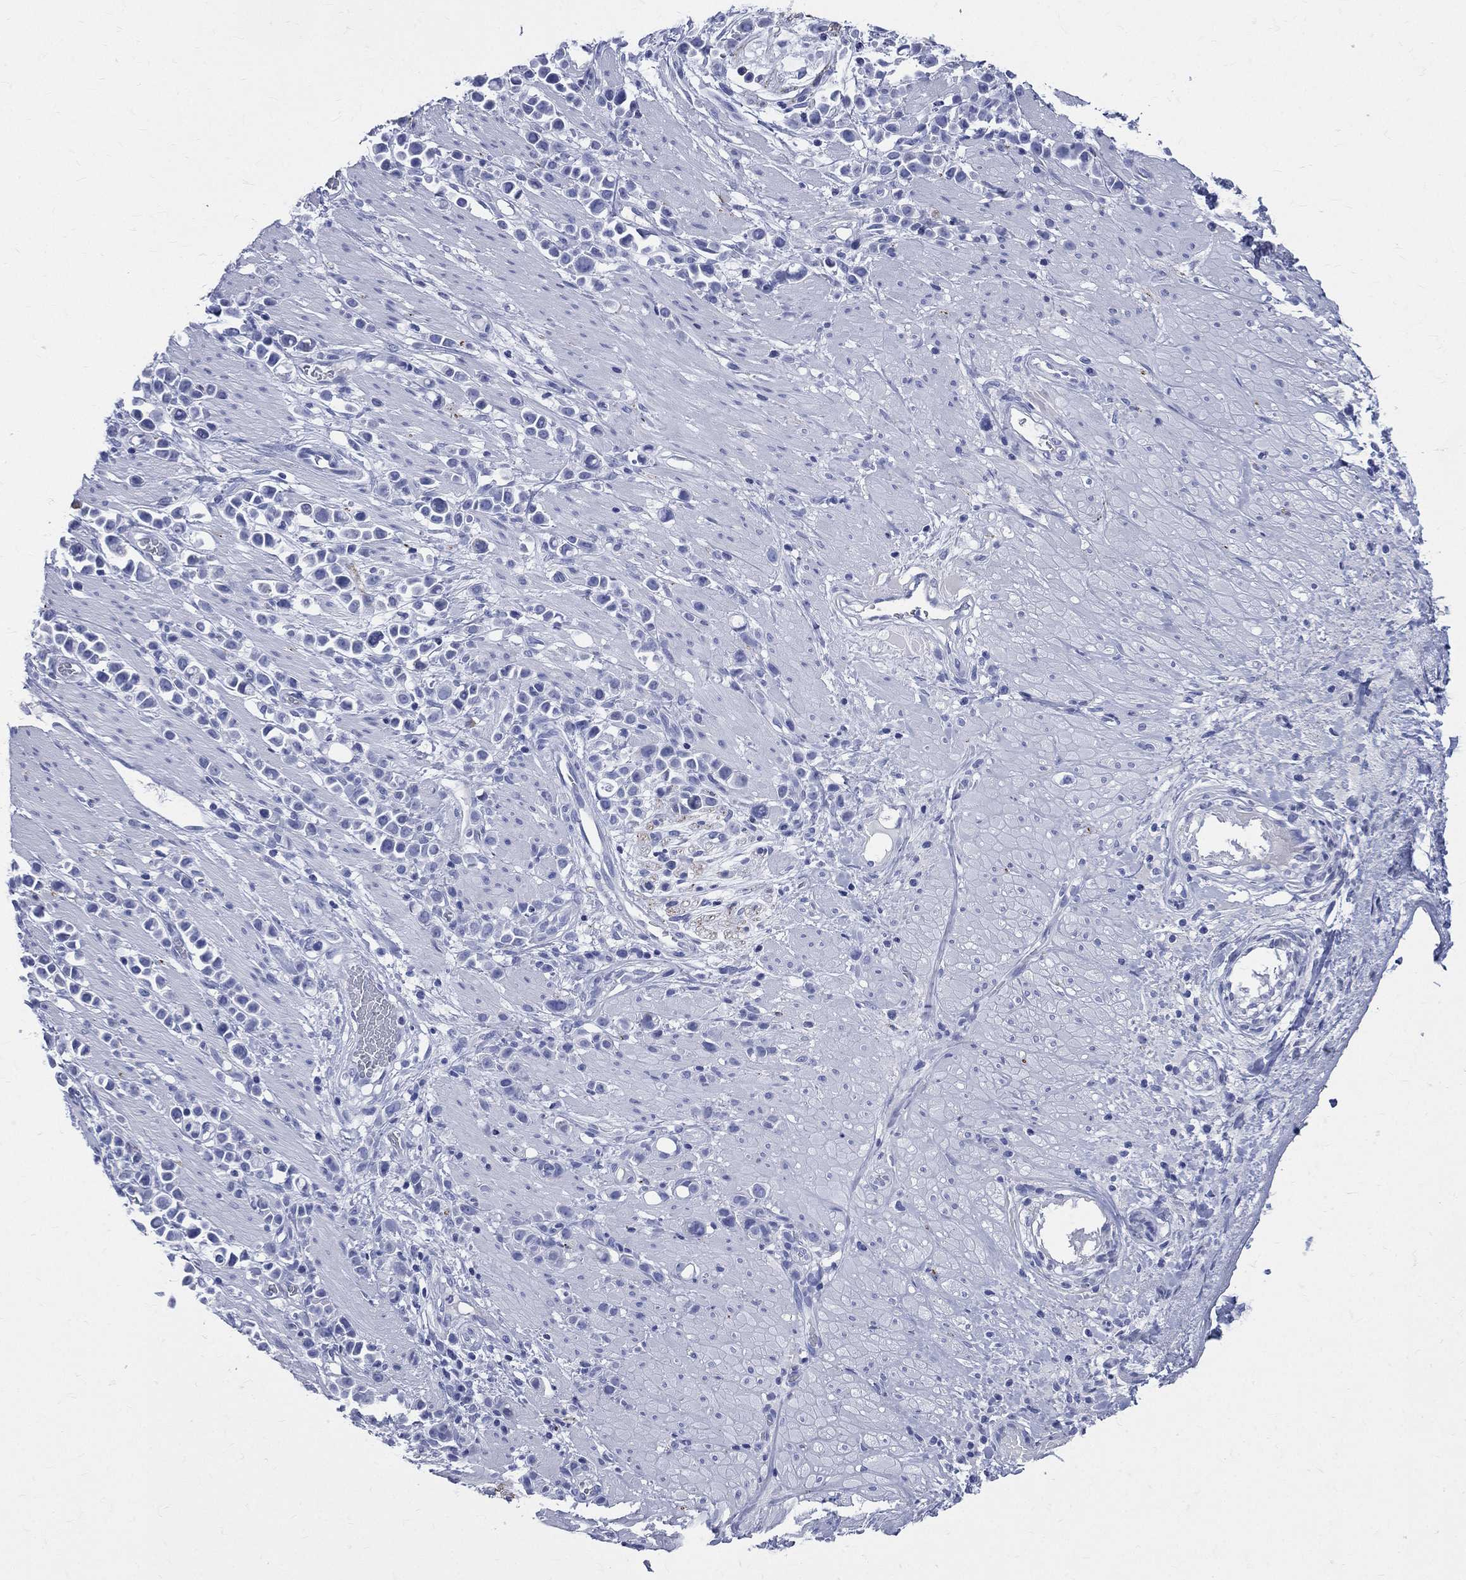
{"staining": {"intensity": "negative", "quantity": "none", "location": "none"}, "tissue": "stomach cancer", "cell_type": "Tumor cells", "image_type": "cancer", "snomed": [{"axis": "morphology", "description": "Adenocarcinoma, NOS"}, {"axis": "topography", "description": "Stomach"}], "caption": "Micrograph shows no significant protein expression in tumor cells of stomach cancer. The staining is performed using DAB (3,3'-diaminobenzidine) brown chromogen with nuclei counter-stained in using hematoxylin.", "gene": "SYP", "patient": {"sex": "male", "age": 82}}